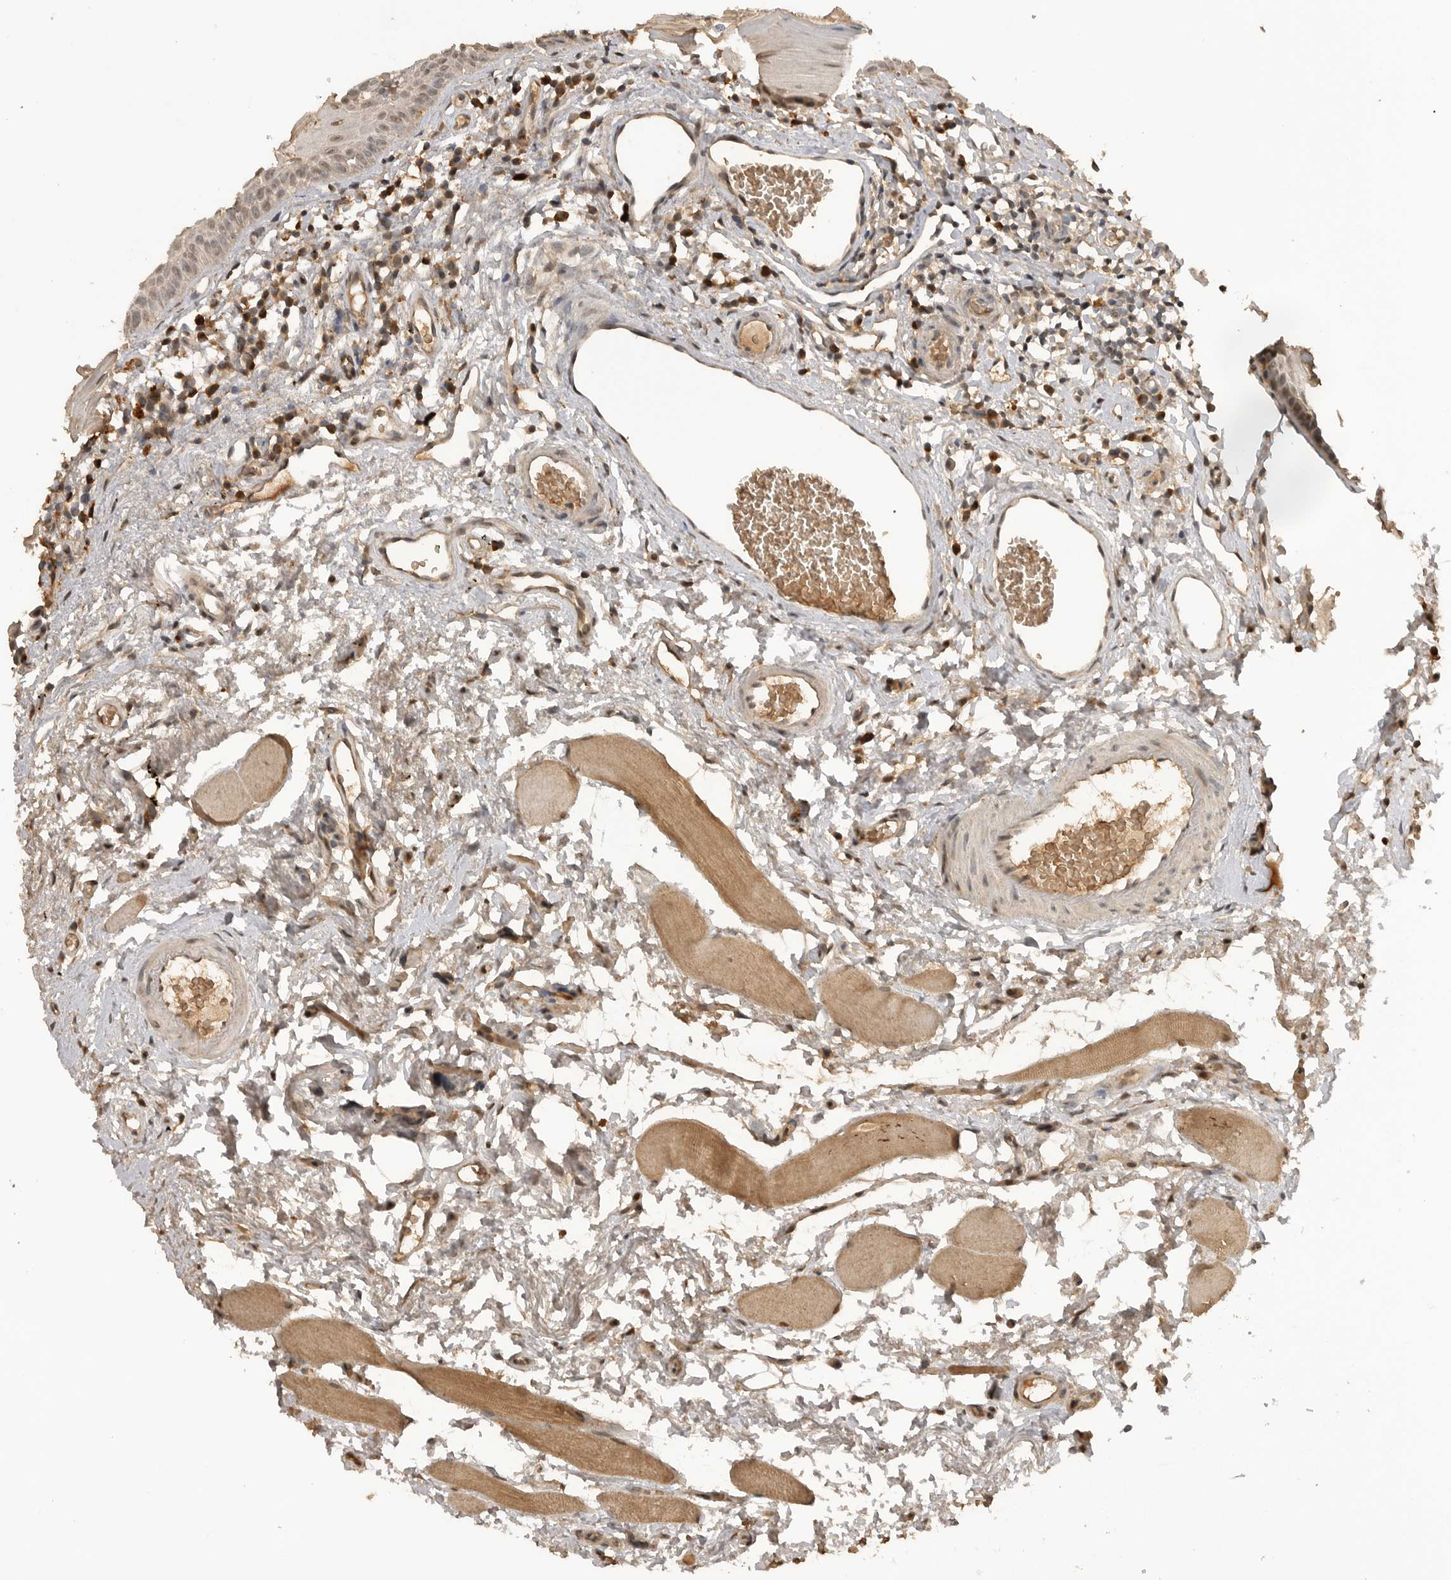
{"staining": {"intensity": "moderate", "quantity": ">75%", "location": "nuclear"}, "tissue": "oral mucosa", "cell_type": "Squamous epithelial cells", "image_type": "normal", "snomed": [{"axis": "morphology", "description": "Normal tissue, NOS"}, {"axis": "topography", "description": "Skeletal muscle"}, {"axis": "topography", "description": "Oral tissue"}, {"axis": "topography", "description": "Peripheral nerve tissue"}], "caption": "Immunohistochemistry (IHC) of normal oral mucosa displays medium levels of moderate nuclear staining in about >75% of squamous epithelial cells.", "gene": "ASPSCR1", "patient": {"sex": "female", "age": 84}}